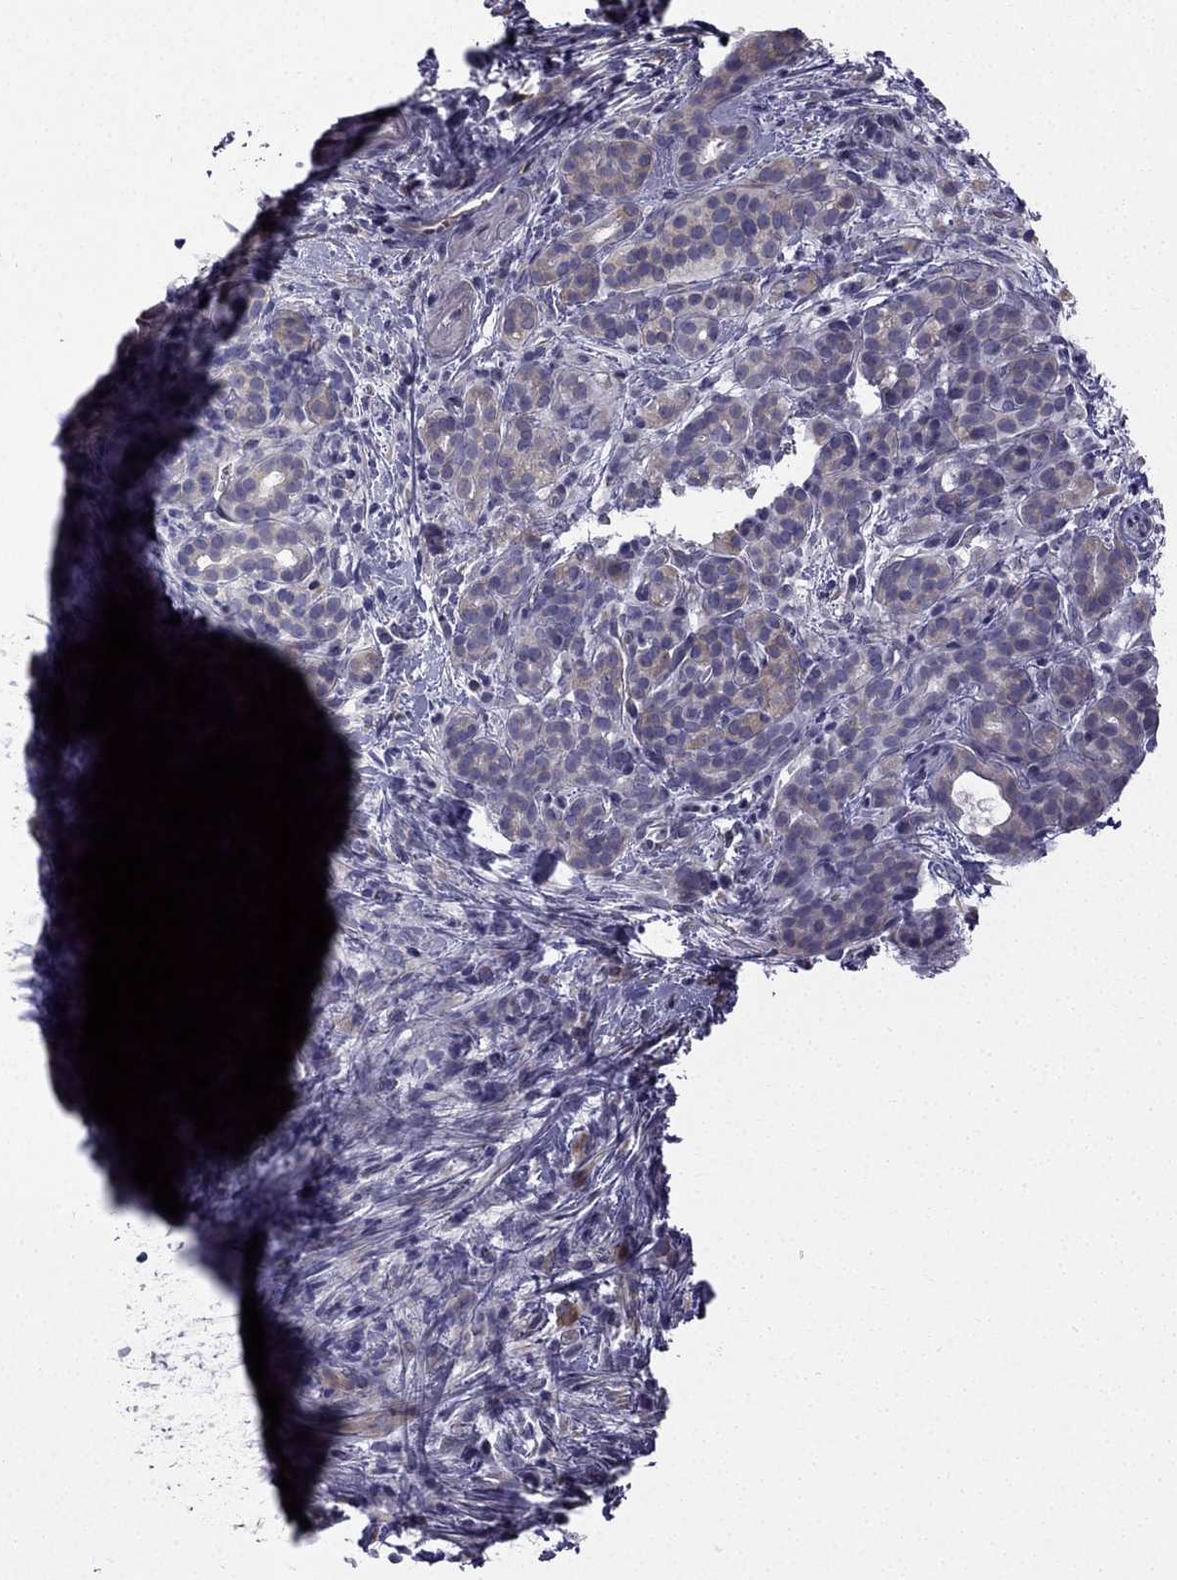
{"staining": {"intensity": "weak", "quantity": "<25%", "location": "cytoplasmic/membranous"}, "tissue": "pancreatic cancer", "cell_type": "Tumor cells", "image_type": "cancer", "snomed": [{"axis": "morphology", "description": "Adenocarcinoma, NOS"}, {"axis": "topography", "description": "Pancreas"}], "caption": "Micrograph shows no significant protein expression in tumor cells of pancreatic cancer.", "gene": "CCDC40", "patient": {"sex": "male", "age": 44}}